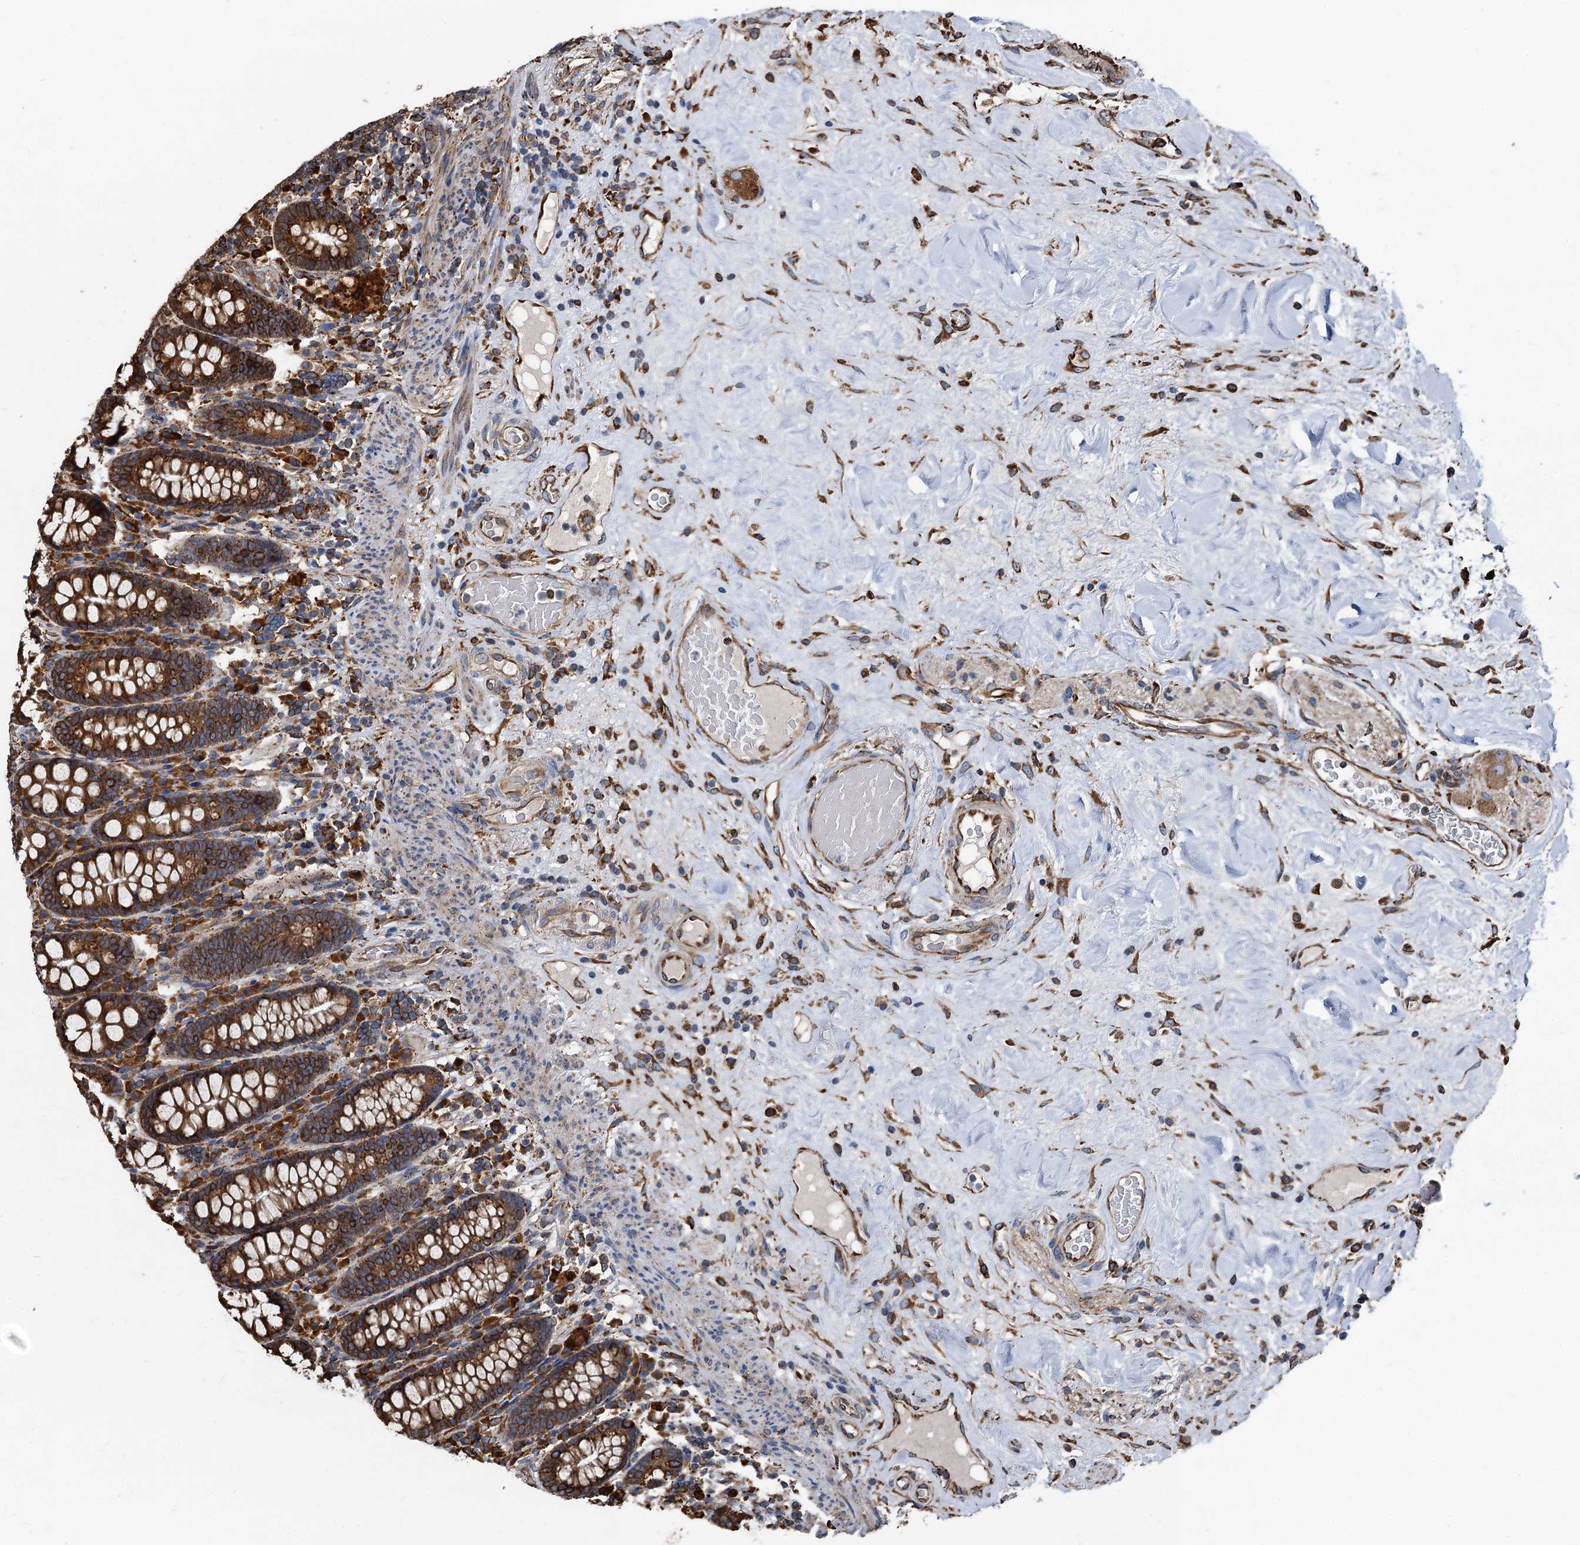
{"staining": {"intensity": "moderate", "quantity": ">75%", "location": "cytoplasmic/membranous"}, "tissue": "colon", "cell_type": "Endothelial cells", "image_type": "normal", "snomed": [{"axis": "morphology", "description": "Normal tissue, NOS"}, {"axis": "topography", "description": "Colon"}], "caption": "Brown immunohistochemical staining in normal colon displays moderate cytoplasmic/membranous staining in approximately >75% of endothelial cells.", "gene": "NEURL1B", "patient": {"sex": "female", "age": 79}}